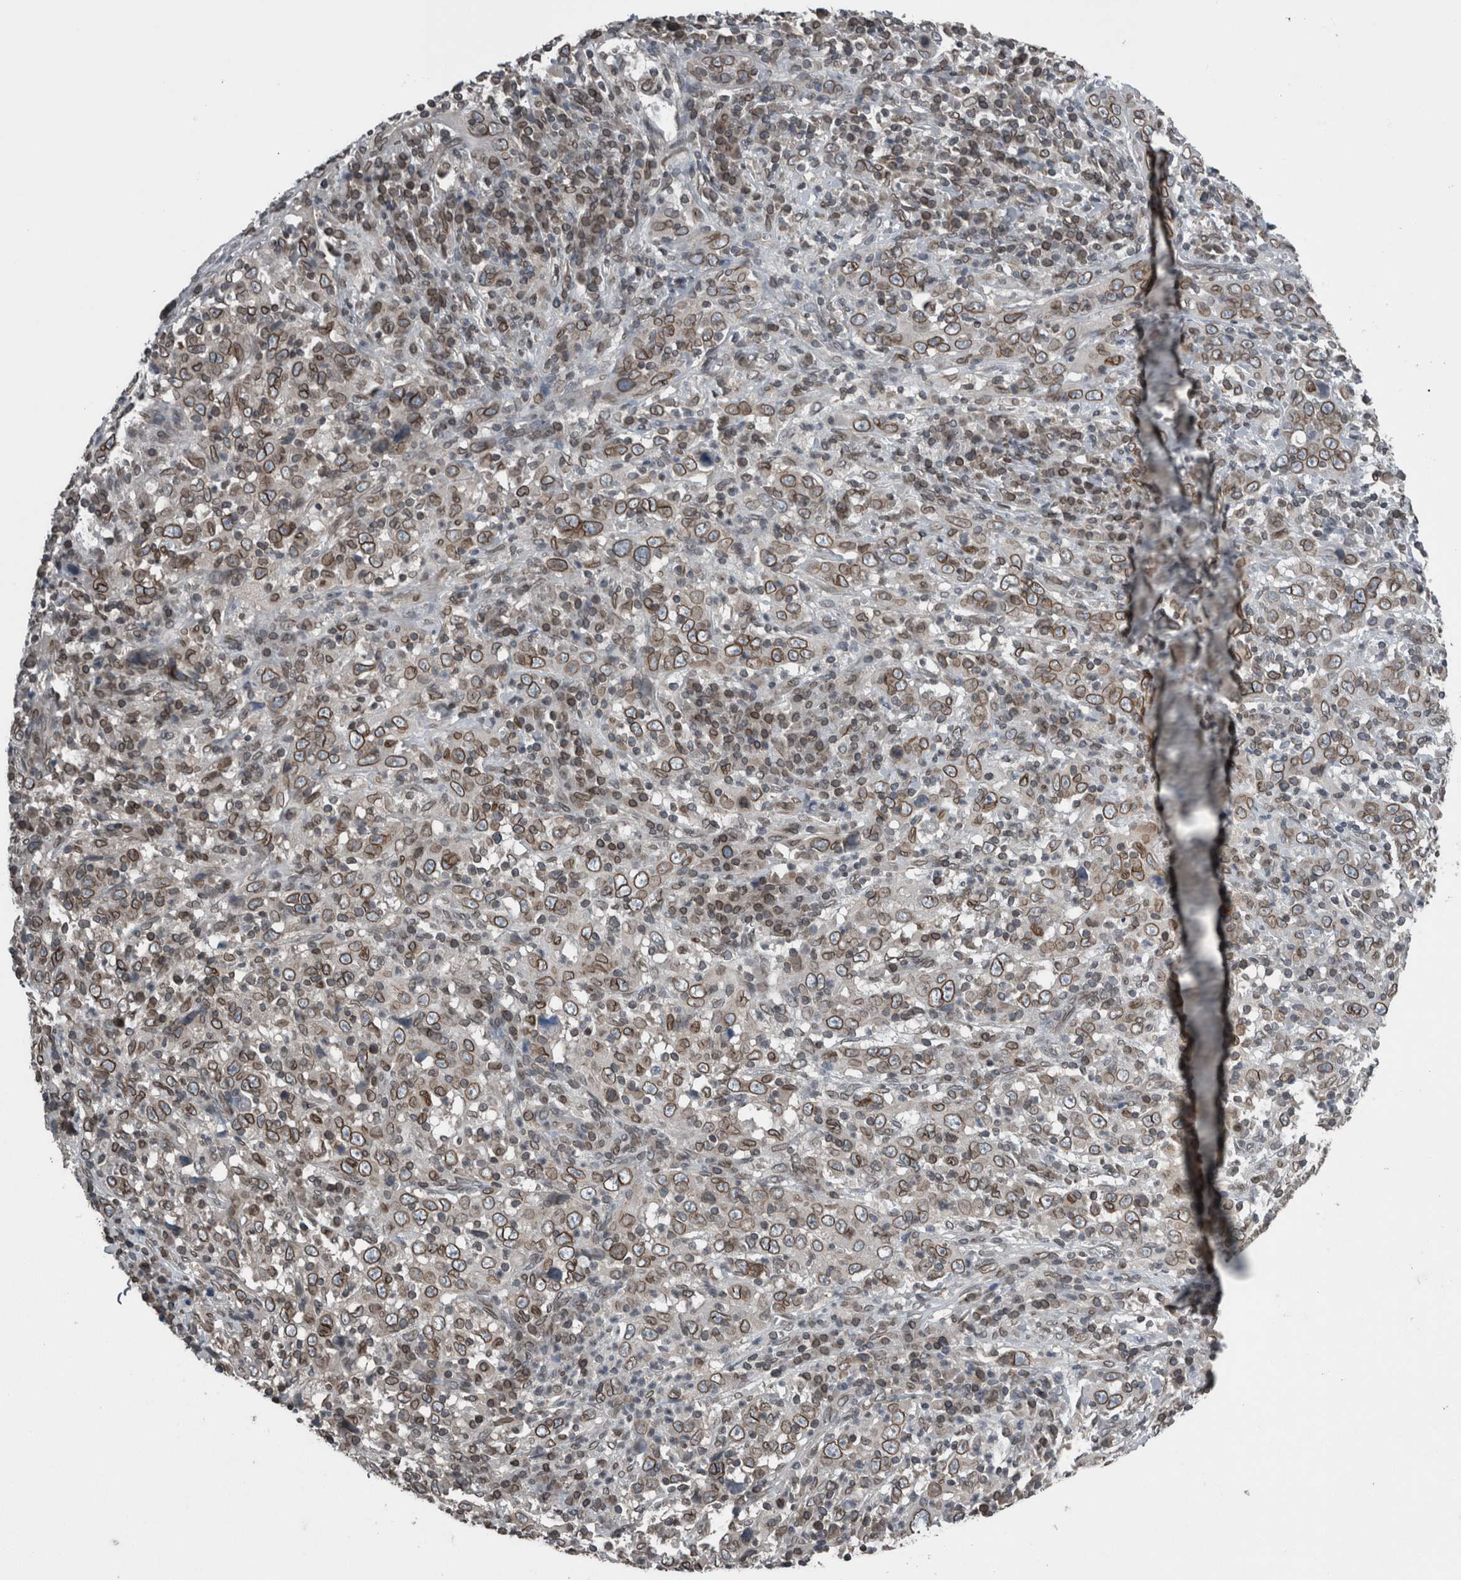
{"staining": {"intensity": "strong", "quantity": ">75%", "location": "cytoplasmic/membranous,nuclear"}, "tissue": "cervical cancer", "cell_type": "Tumor cells", "image_type": "cancer", "snomed": [{"axis": "morphology", "description": "Squamous cell carcinoma, NOS"}, {"axis": "topography", "description": "Cervix"}], "caption": "Human cervical squamous cell carcinoma stained with a brown dye shows strong cytoplasmic/membranous and nuclear positive expression in about >75% of tumor cells.", "gene": "RANBP2", "patient": {"sex": "female", "age": 46}}